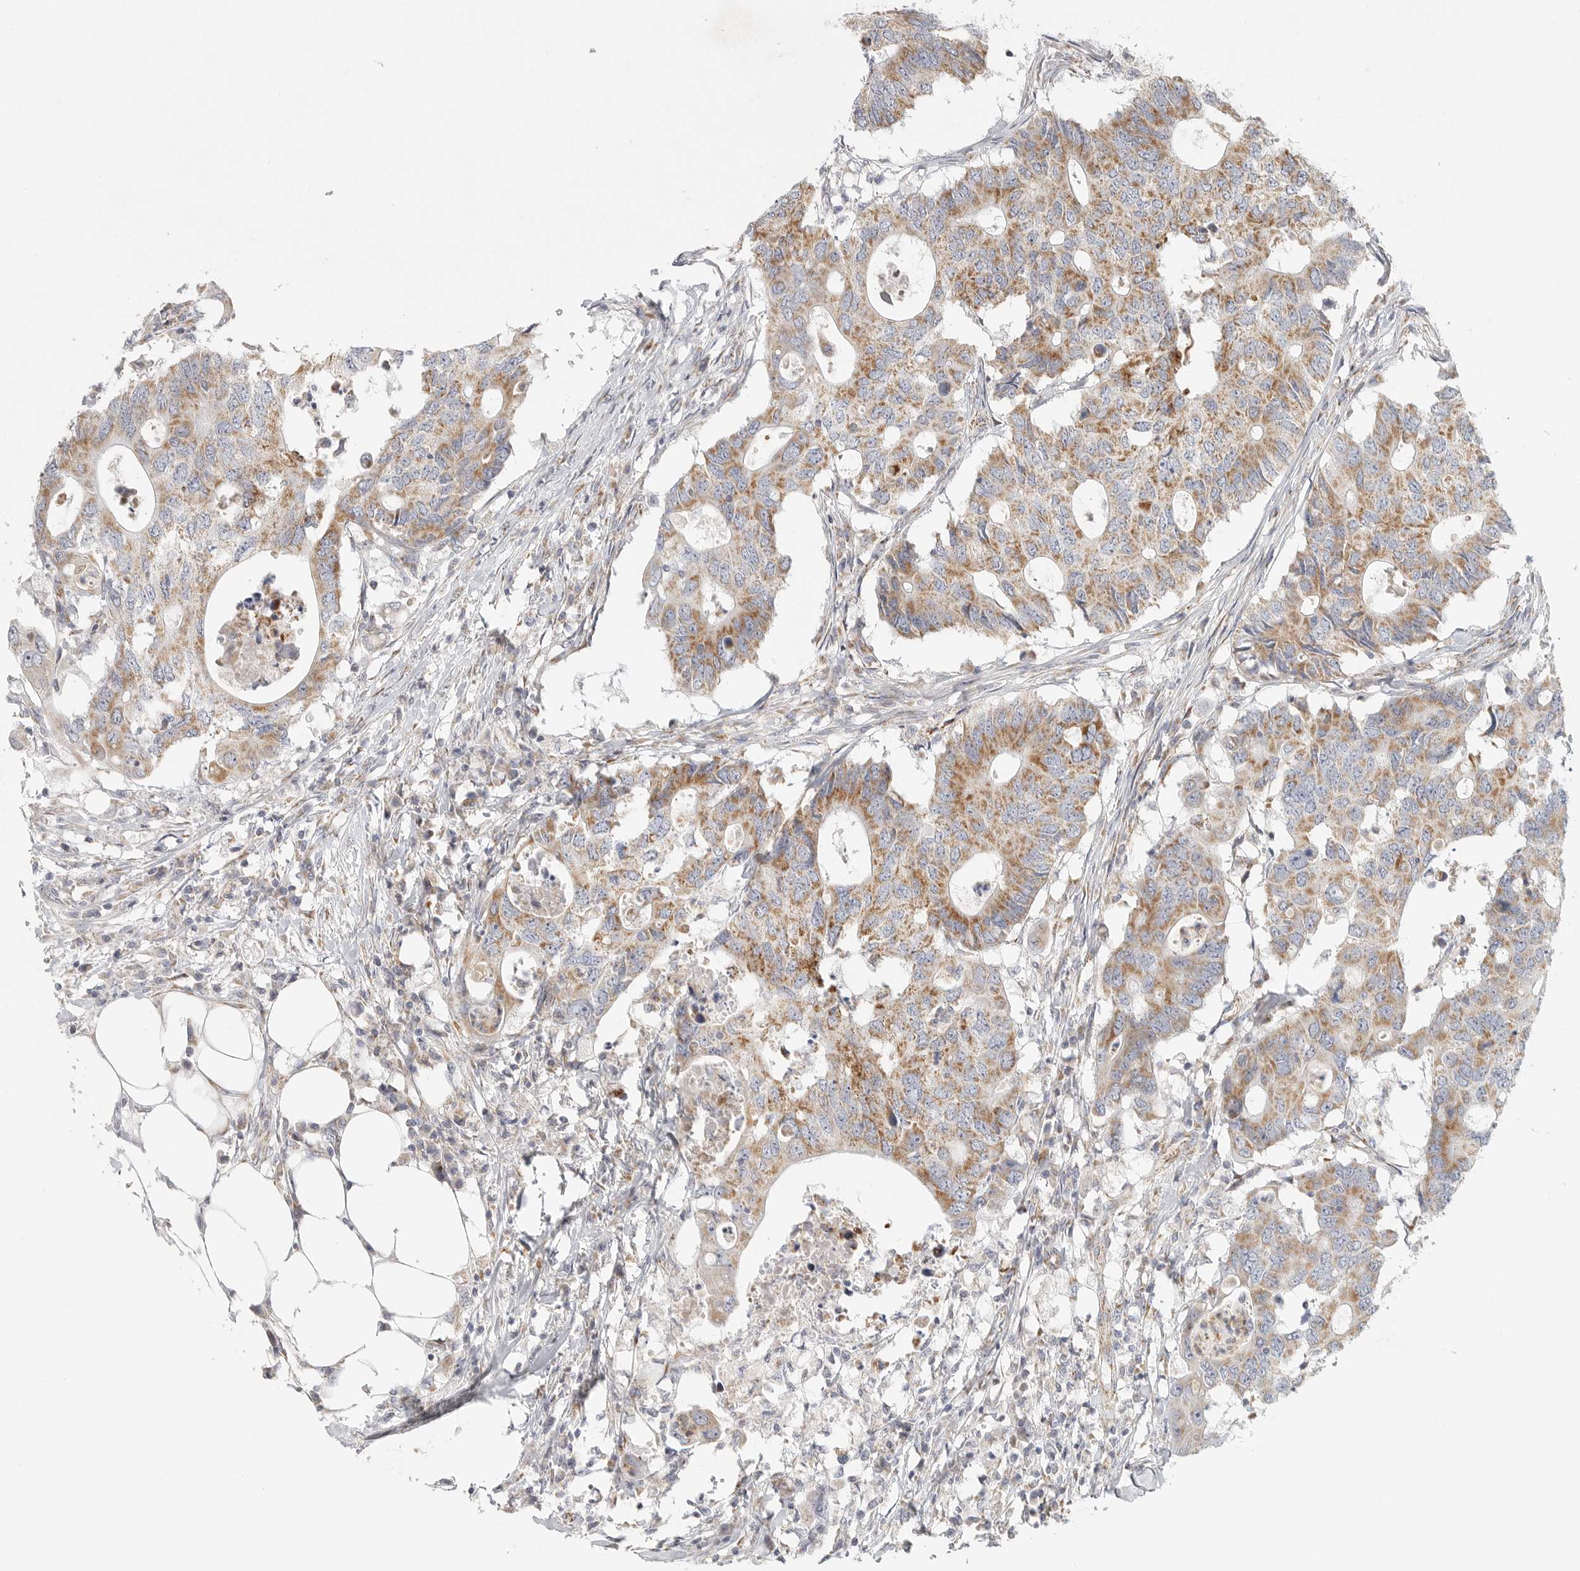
{"staining": {"intensity": "moderate", "quantity": ">75%", "location": "cytoplasmic/membranous"}, "tissue": "colorectal cancer", "cell_type": "Tumor cells", "image_type": "cancer", "snomed": [{"axis": "morphology", "description": "Adenocarcinoma, NOS"}, {"axis": "topography", "description": "Colon"}], "caption": "The photomicrograph demonstrates staining of colorectal cancer, revealing moderate cytoplasmic/membranous protein positivity (brown color) within tumor cells.", "gene": "SLC25A26", "patient": {"sex": "male", "age": 71}}